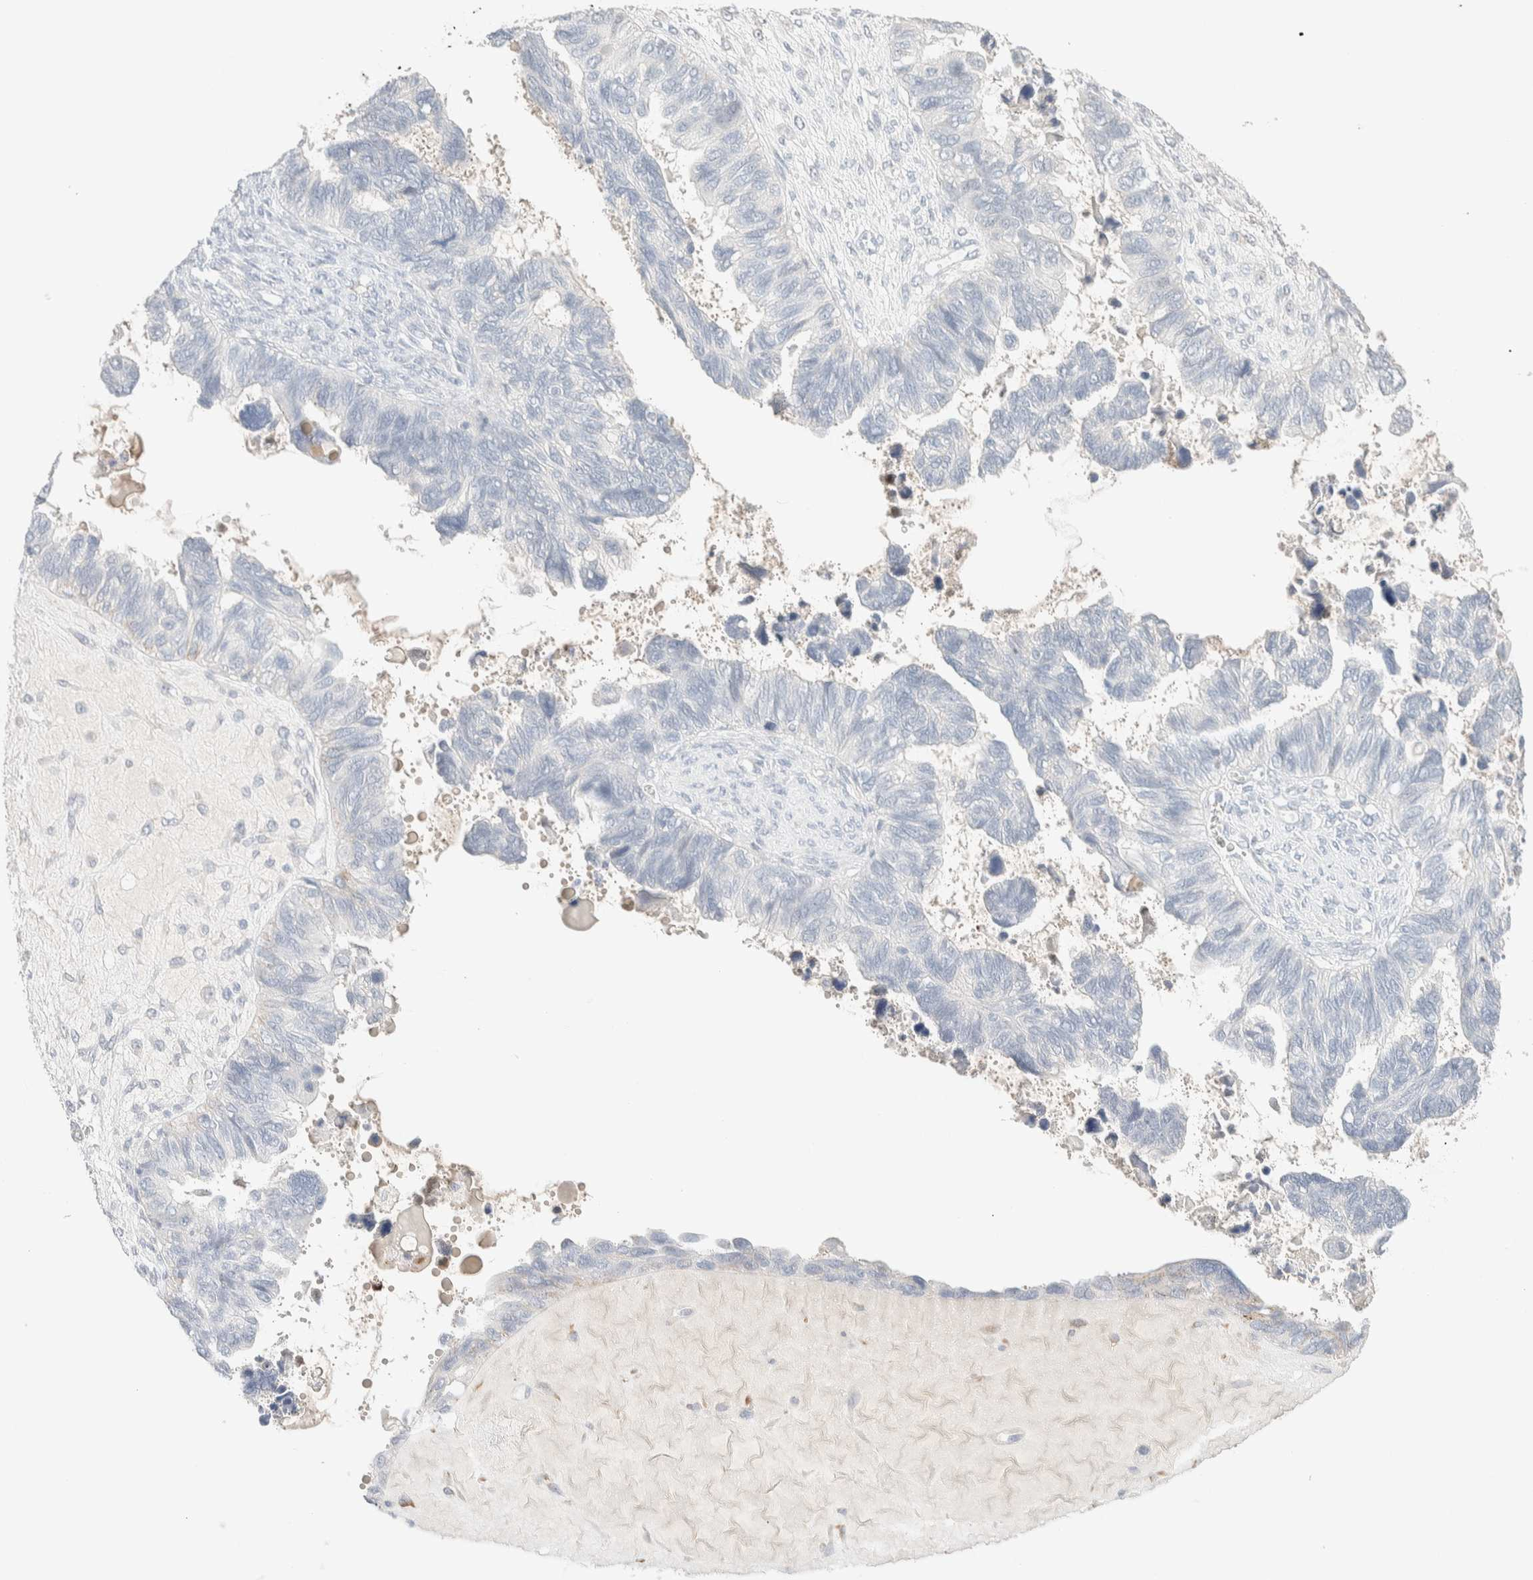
{"staining": {"intensity": "negative", "quantity": "none", "location": "none"}, "tissue": "ovarian cancer", "cell_type": "Tumor cells", "image_type": "cancer", "snomed": [{"axis": "morphology", "description": "Cystadenocarcinoma, serous, NOS"}, {"axis": "topography", "description": "Ovary"}], "caption": "DAB immunohistochemical staining of ovarian serous cystadenocarcinoma displays no significant positivity in tumor cells.", "gene": "RIDA", "patient": {"sex": "female", "age": 79}}